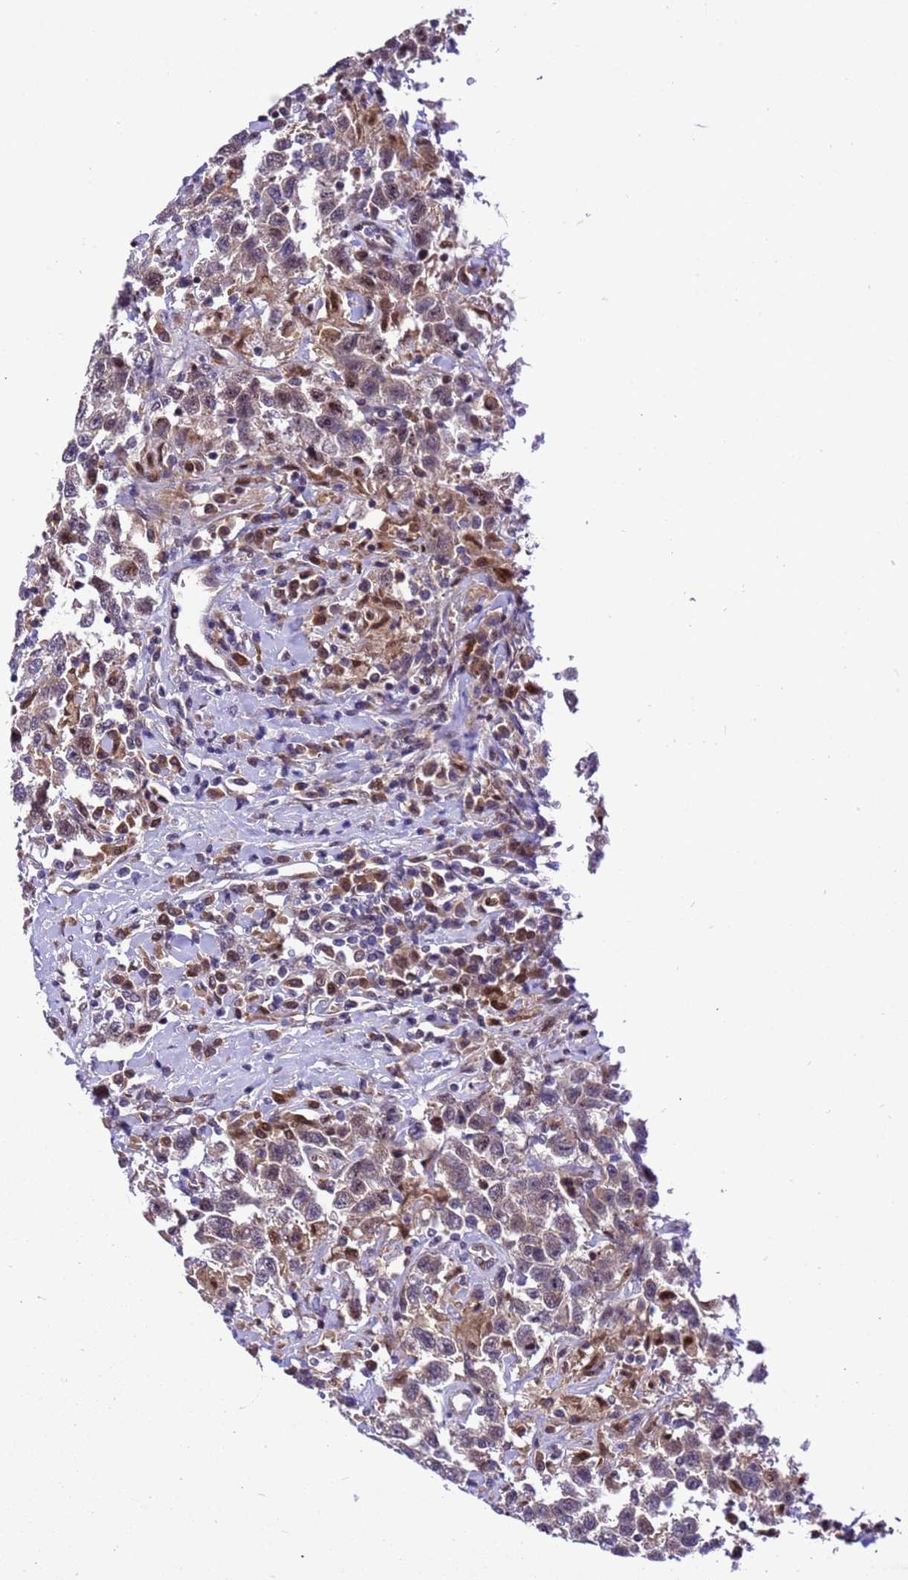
{"staining": {"intensity": "weak", "quantity": ">75%", "location": "cytoplasmic/membranous"}, "tissue": "testis cancer", "cell_type": "Tumor cells", "image_type": "cancer", "snomed": [{"axis": "morphology", "description": "Seminoma, NOS"}, {"axis": "topography", "description": "Testis"}], "caption": "A high-resolution micrograph shows IHC staining of testis cancer, which exhibits weak cytoplasmic/membranous expression in about >75% of tumor cells. The staining is performed using DAB brown chromogen to label protein expression. The nuclei are counter-stained blue using hematoxylin.", "gene": "RASD1", "patient": {"sex": "male", "age": 41}}